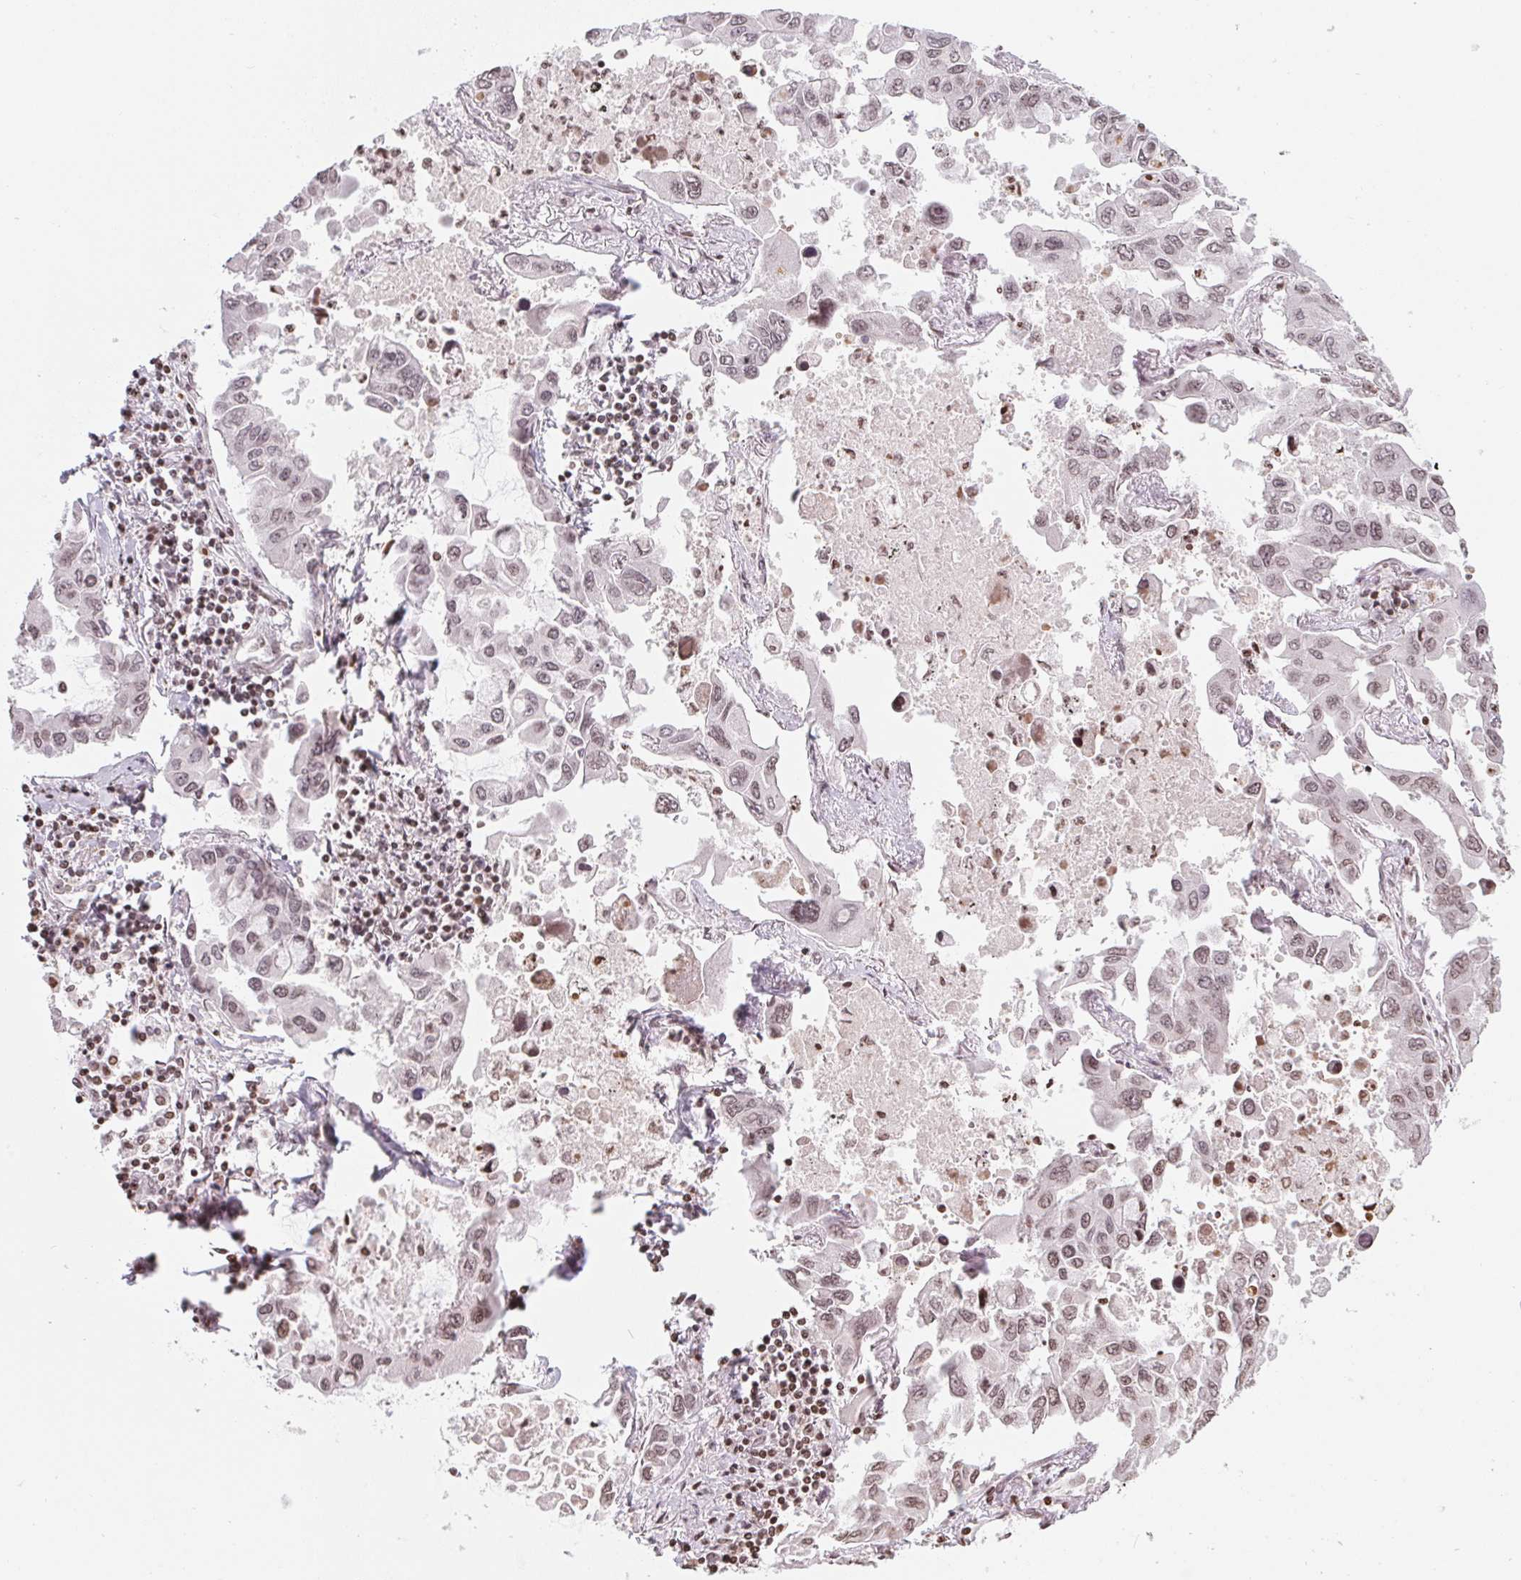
{"staining": {"intensity": "weak", "quantity": ">75%", "location": "nuclear"}, "tissue": "lung cancer", "cell_type": "Tumor cells", "image_type": "cancer", "snomed": [{"axis": "morphology", "description": "Adenocarcinoma, NOS"}, {"axis": "topography", "description": "Lung"}], "caption": "A brown stain labels weak nuclear staining of a protein in human lung cancer tumor cells.", "gene": "RNF181", "patient": {"sex": "male", "age": 64}}